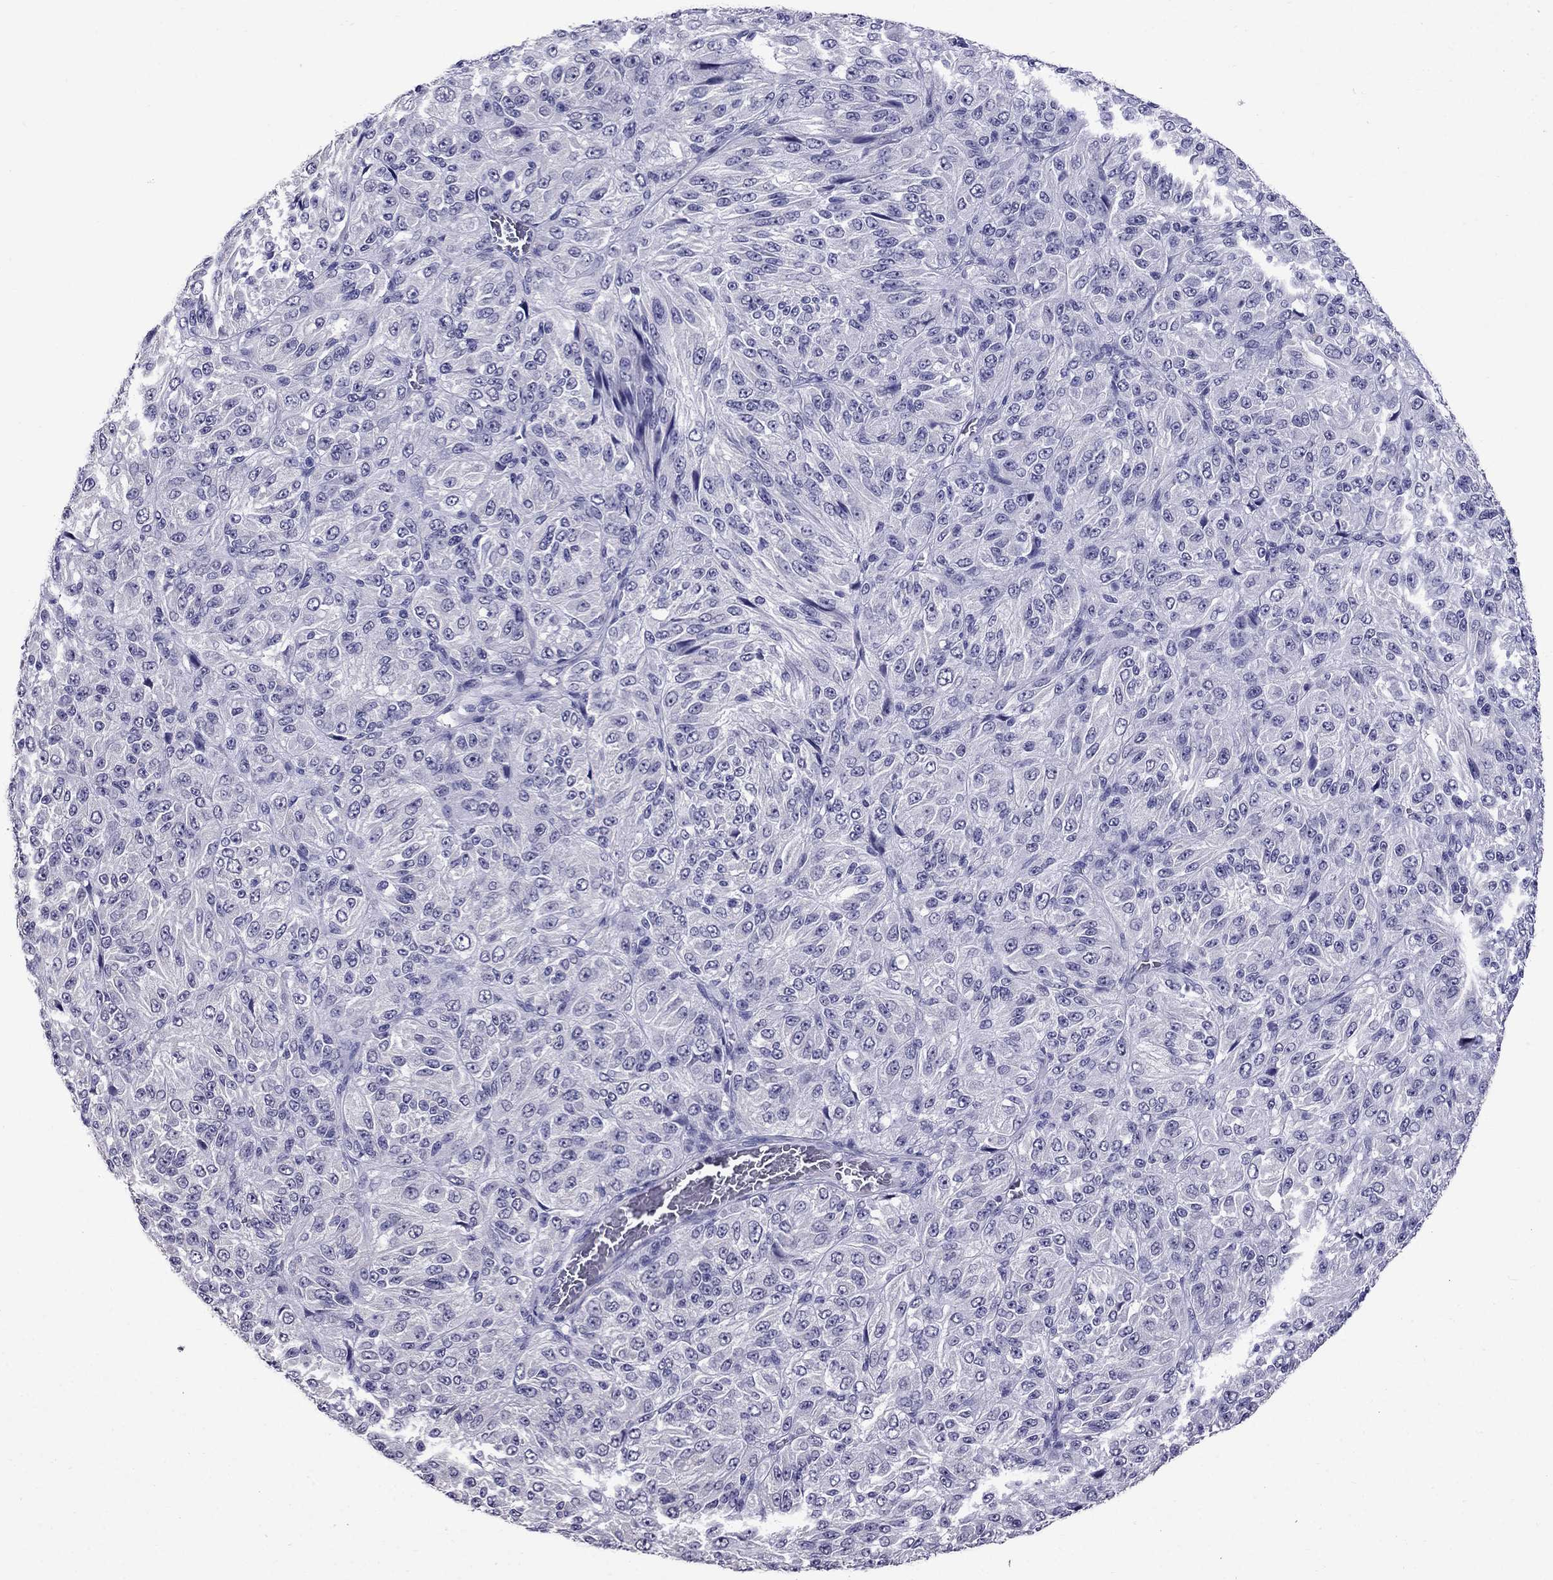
{"staining": {"intensity": "negative", "quantity": "none", "location": "none"}, "tissue": "melanoma", "cell_type": "Tumor cells", "image_type": "cancer", "snomed": [{"axis": "morphology", "description": "Malignant melanoma, Metastatic site"}, {"axis": "topography", "description": "Brain"}], "caption": "A histopathology image of malignant melanoma (metastatic site) stained for a protein displays no brown staining in tumor cells.", "gene": "OLFM4", "patient": {"sex": "female", "age": 56}}